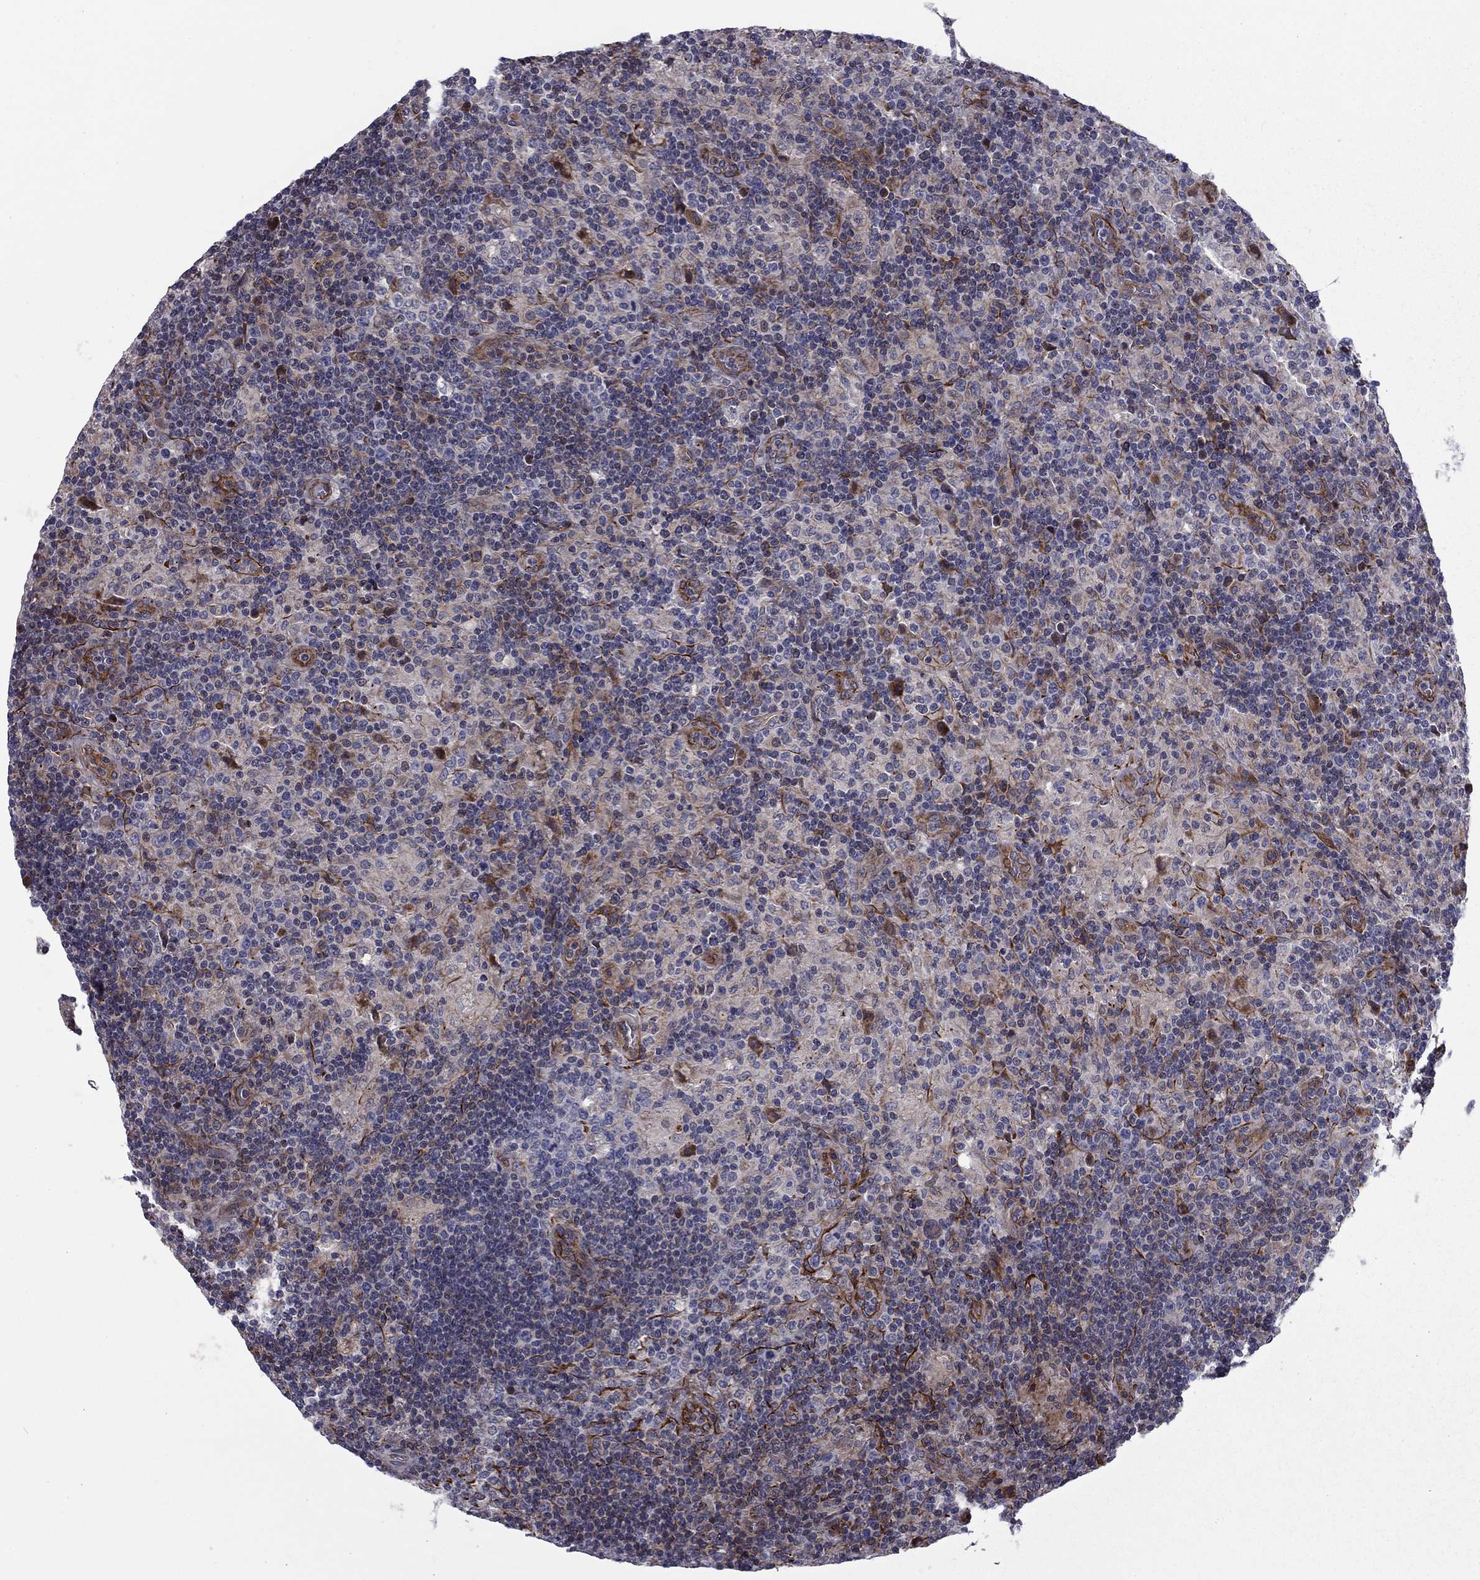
{"staining": {"intensity": "negative", "quantity": "none", "location": "none"}, "tissue": "lymphoma", "cell_type": "Tumor cells", "image_type": "cancer", "snomed": [{"axis": "morphology", "description": "Hodgkin's disease, NOS"}, {"axis": "topography", "description": "Lymph node"}], "caption": "Histopathology image shows no protein positivity in tumor cells of Hodgkin's disease tissue.", "gene": "CLSTN1", "patient": {"sex": "male", "age": 70}}